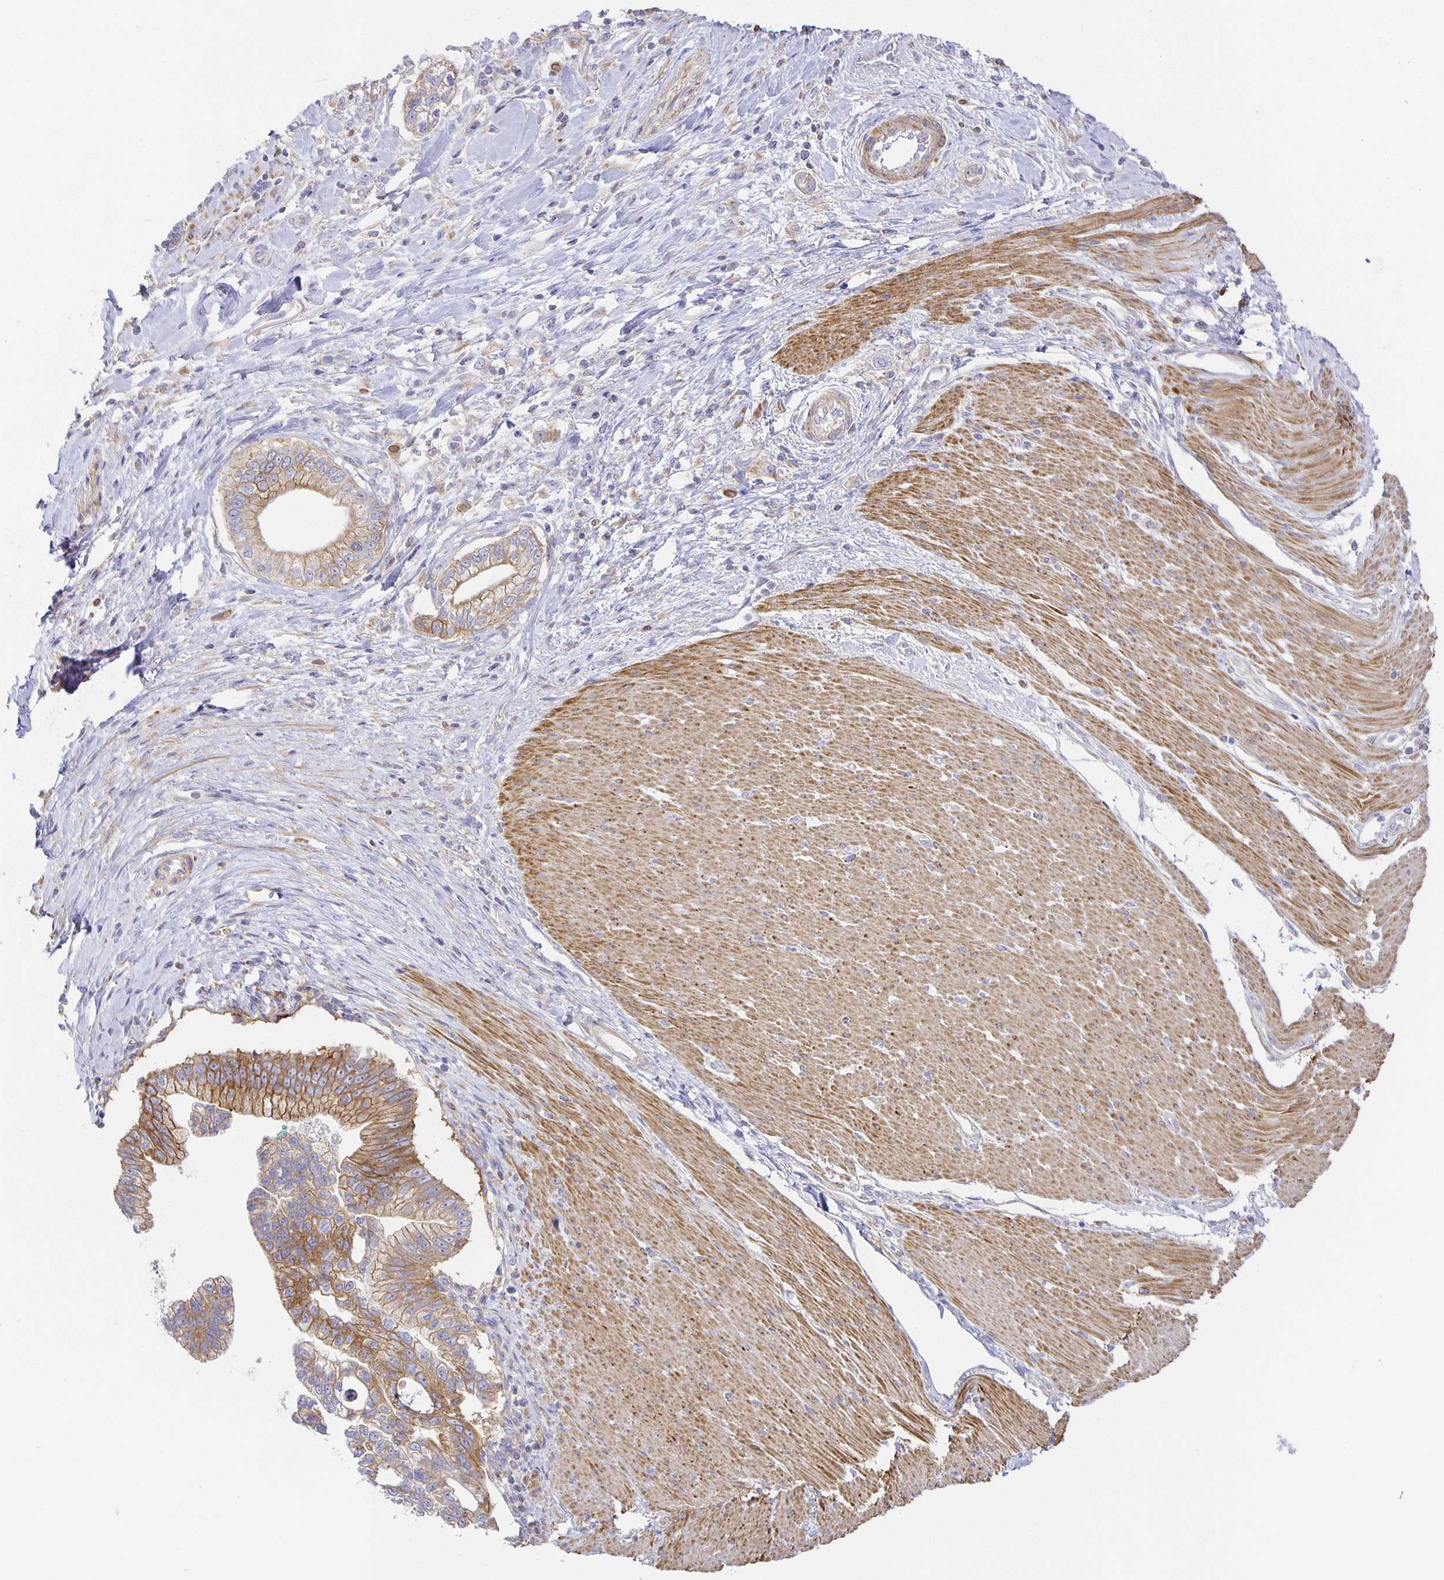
{"staining": {"intensity": "moderate", "quantity": "25%-75%", "location": "cytoplasmic/membranous"}, "tissue": "pancreatic cancer", "cell_type": "Tumor cells", "image_type": "cancer", "snomed": [{"axis": "morphology", "description": "Adenocarcinoma, NOS"}, {"axis": "topography", "description": "Pancreas"}], "caption": "Immunohistochemical staining of pancreatic cancer demonstrates medium levels of moderate cytoplasmic/membranous protein positivity in about 25%-75% of tumor cells. The staining was performed using DAB (3,3'-diaminobenzidine), with brown indicating positive protein expression. Nuclei are stained blue with hematoxylin.", "gene": "FLRT3", "patient": {"sex": "male", "age": 70}}